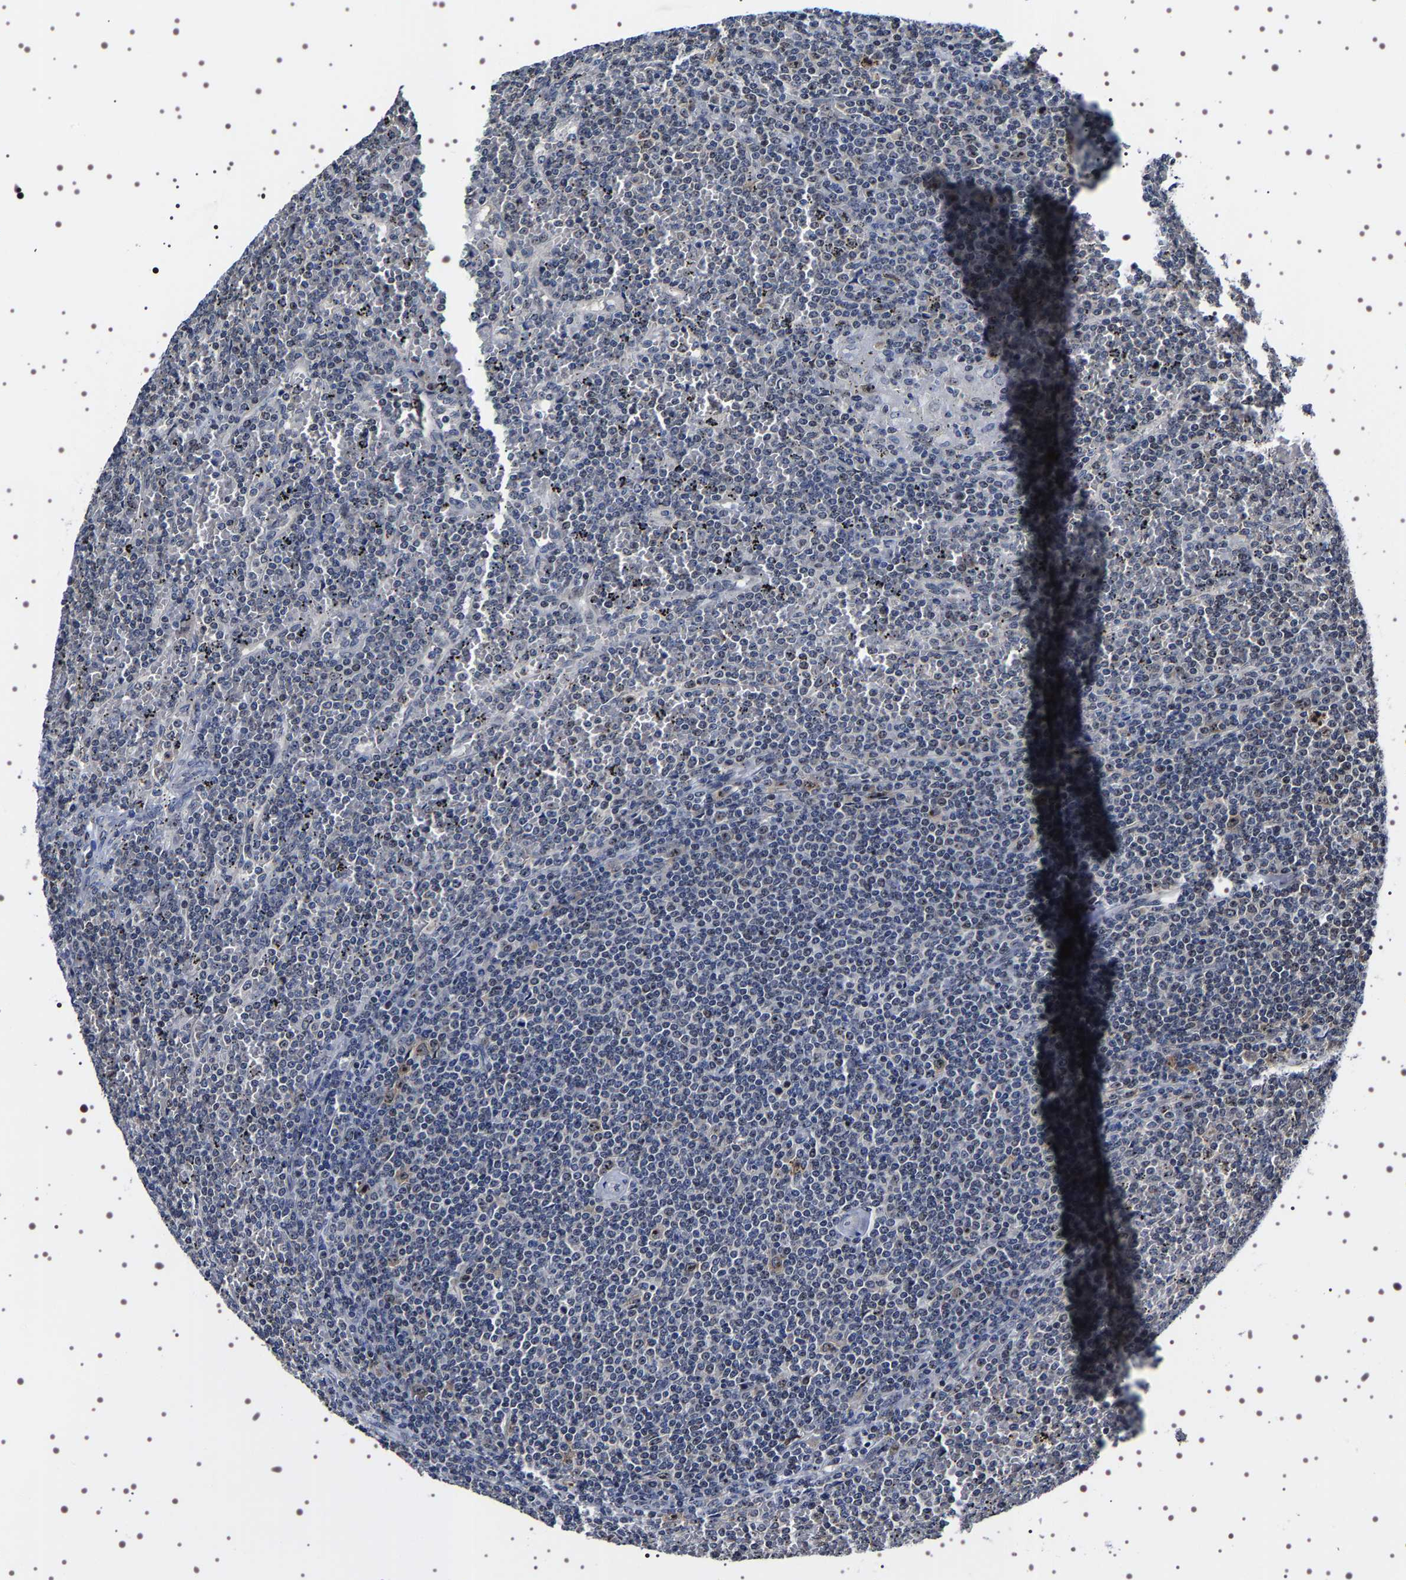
{"staining": {"intensity": "negative", "quantity": "none", "location": "none"}, "tissue": "lymphoma", "cell_type": "Tumor cells", "image_type": "cancer", "snomed": [{"axis": "morphology", "description": "Malignant lymphoma, non-Hodgkin's type, Low grade"}, {"axis": "topography", "description": "Spleen"}], "caption": "Lymphoma was stained to show a protein in brown. There is no significant expression in tumor cells.", "gene": "GNL3", "patient": {"sex": "female", "age": 19}}